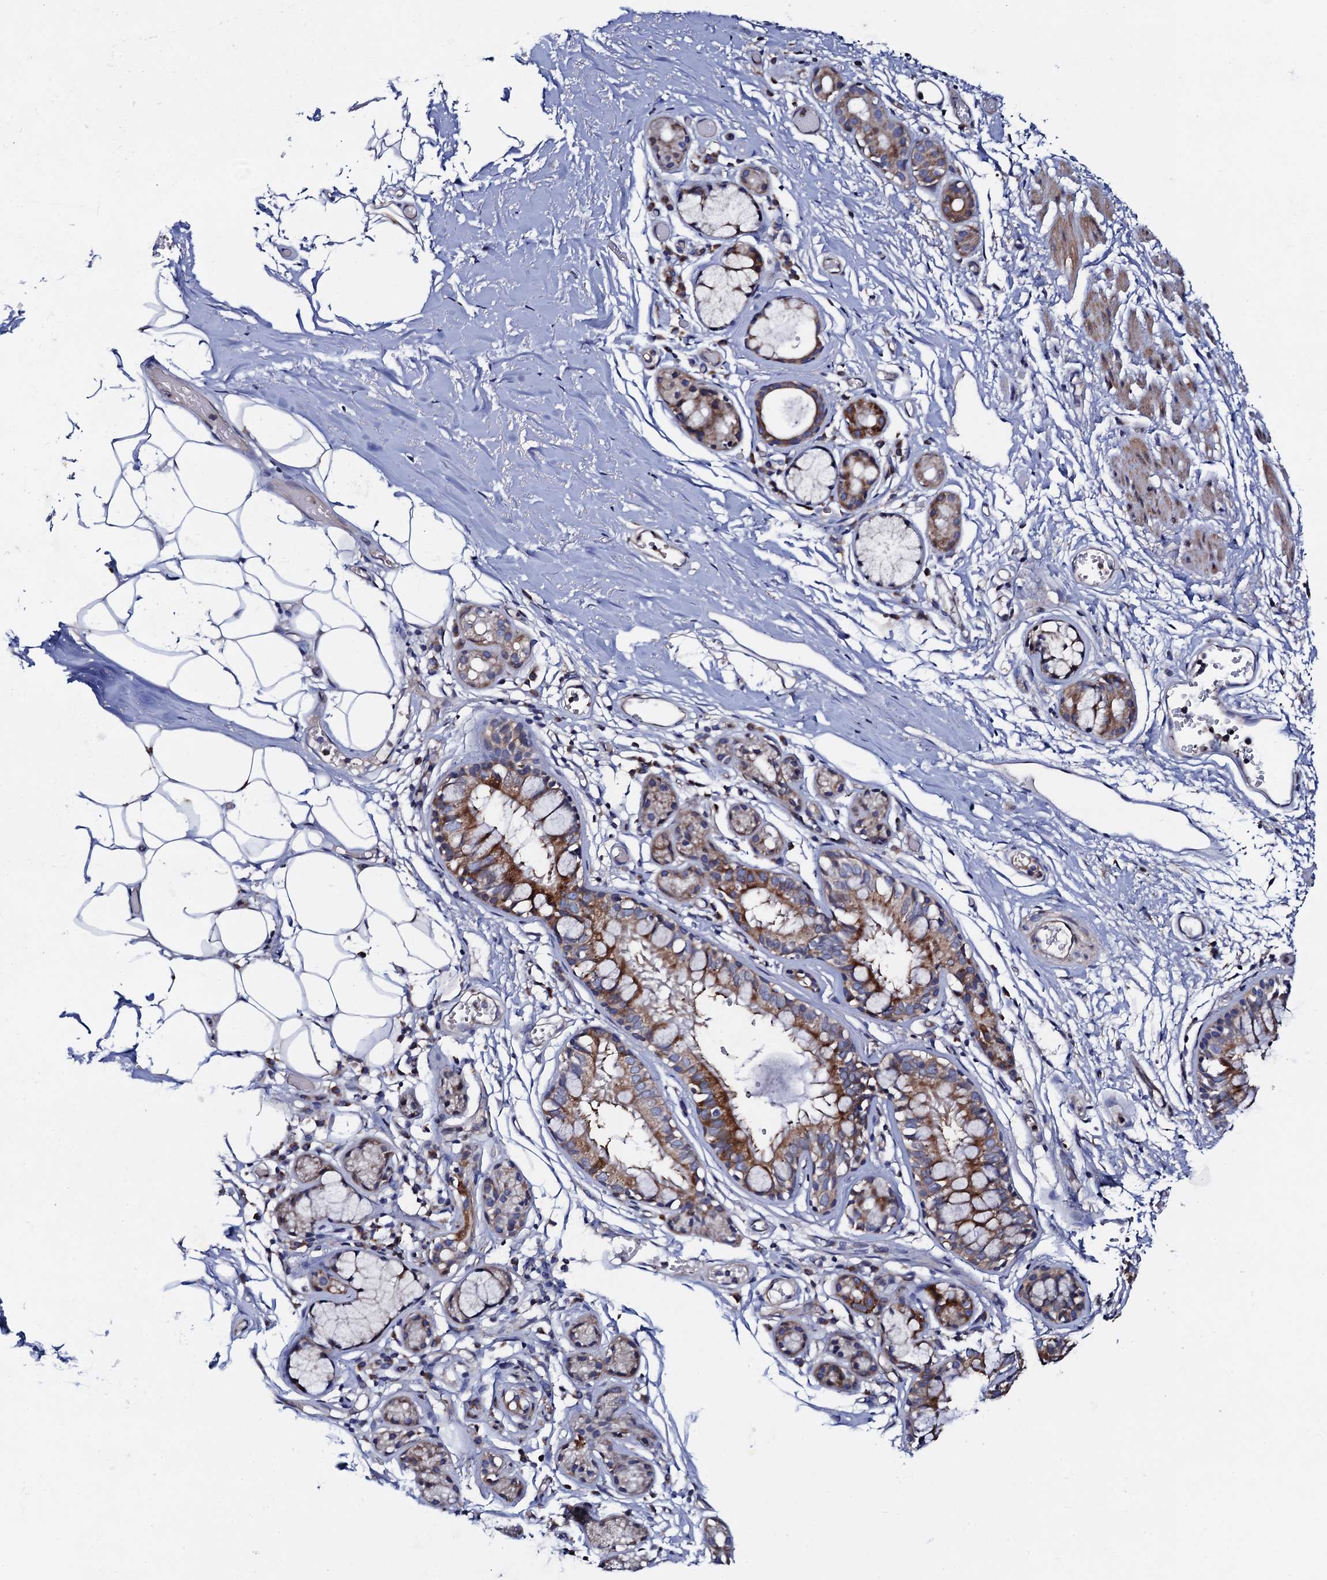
{"staining": {"intensity": "moderate", "quantity": "25%-75%", "location": "cytoplasmic/membranous"}, "tissue": "bronchus", "cell_type": "Respiratory epithelial cells", "image_type": "normal", "snomed": [{"axis": "morphology", "description": "Normal tissue, NOS"}, {"axis": "topography", "description": "Bronchus"}, {"axis": "topography", "description": "Lung"}], "caption": "This image demonstrates immunohistochemistry (IHC) staining of unremarkable bronchus, with medium moderate cytoplasmic/membranous positivity in approximately 25%-75% of respiratory epithelial cells.", "gene": "MRPL48", "patient": {"sex": "male", "age": 56}}